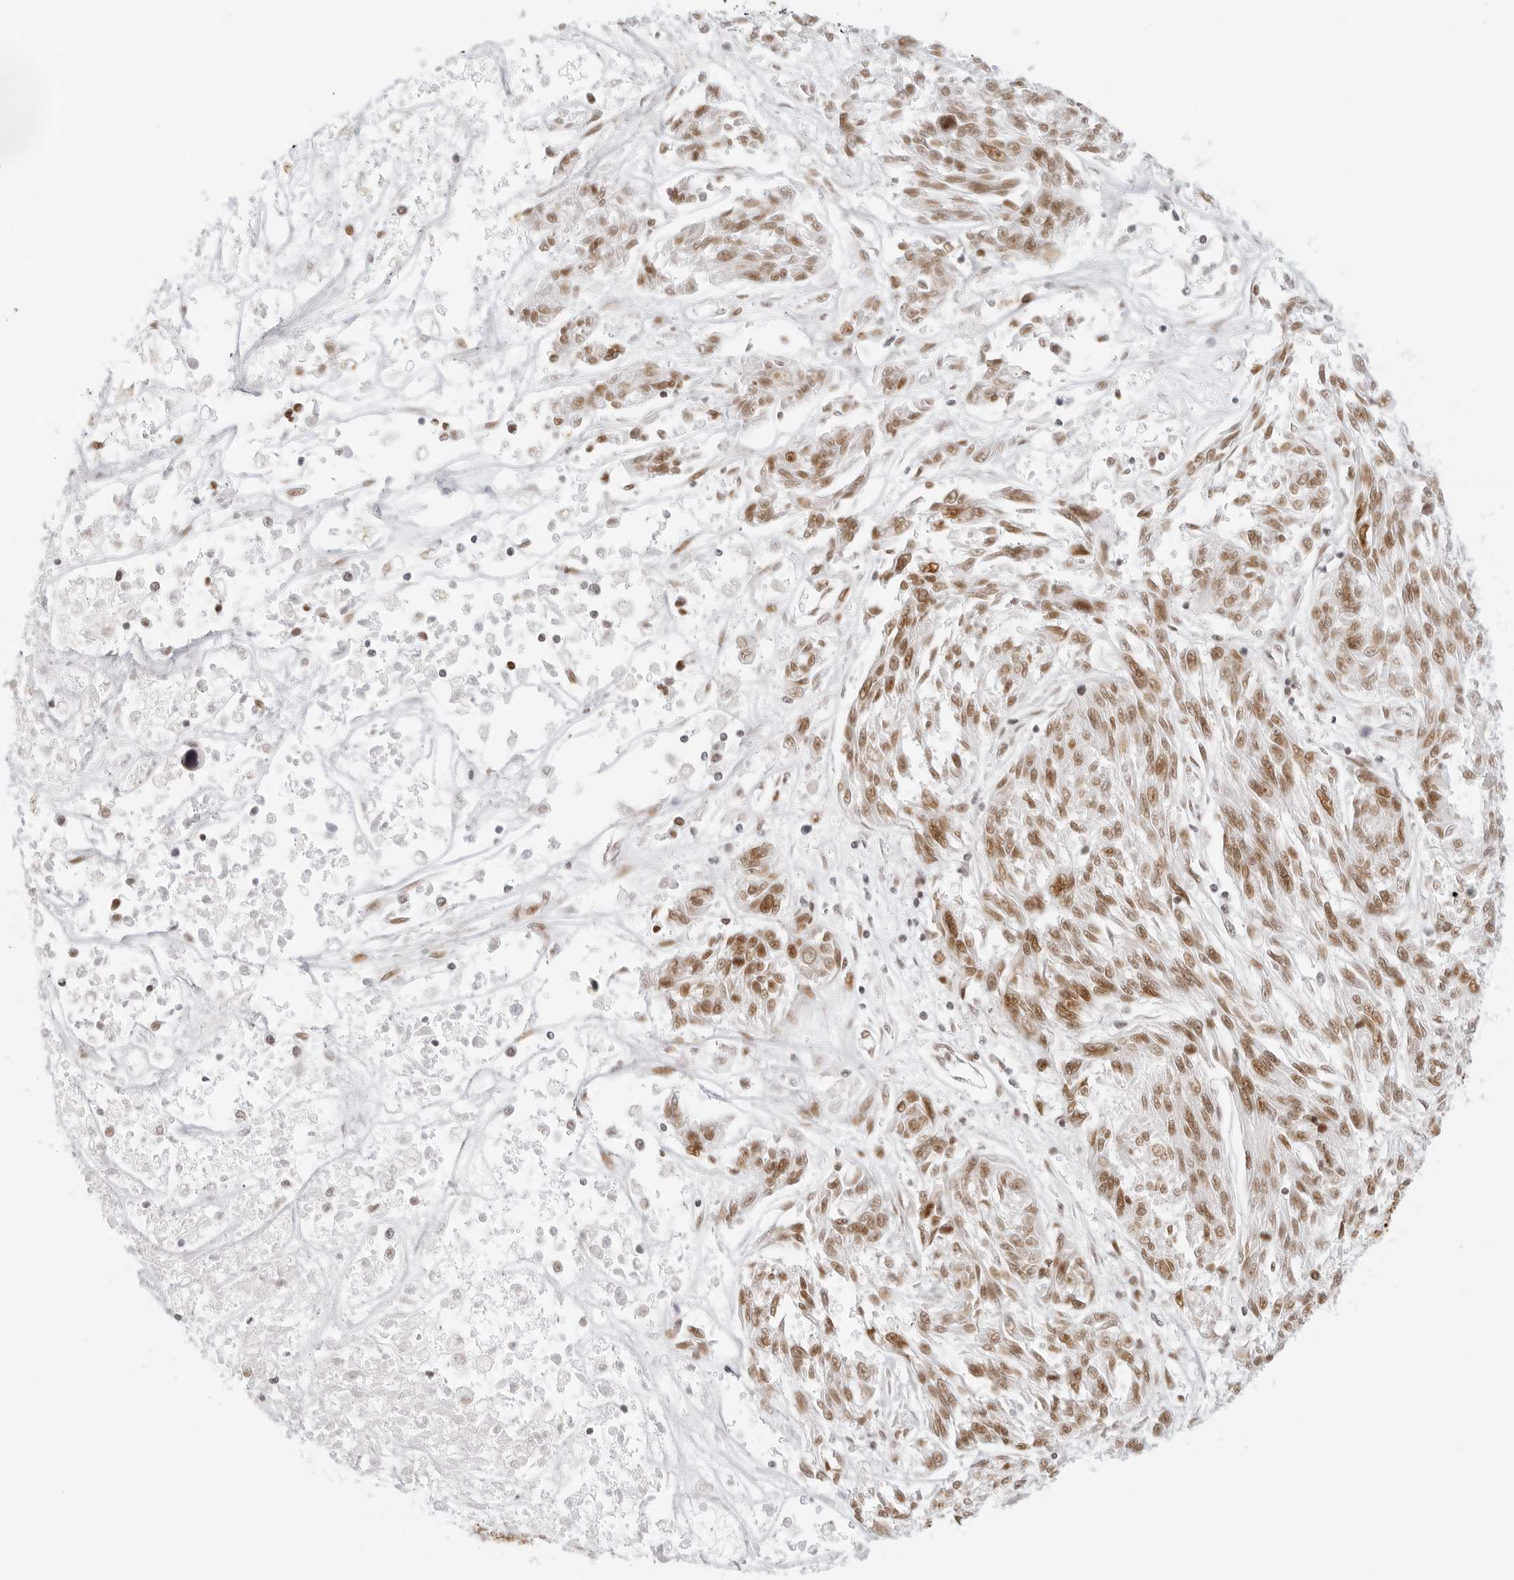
{"staining": {"intensity": "moderate", "quantity": ">75%", "location": "nuclear"}, "tissue": "melanoma", "cell_type": "Tumor cells", "image_type": "cancer", "snomed": [{"axis": "morphology", "description": "Malignant melanoma, NOS"}, {"axis": "topography", "description": "Skin"}], "caption": "High-magnification brightfield microscopy of melanoma stained with DAB (3,3'-diaminobenzidine) (brown) and counterstained with hematoxylin (blue). tumor cells exhibit moderate nuclear staining is identified in approximately>75% of cells.", "gene": "RCC1", "patient": {"sex": "male", "age": 53}}